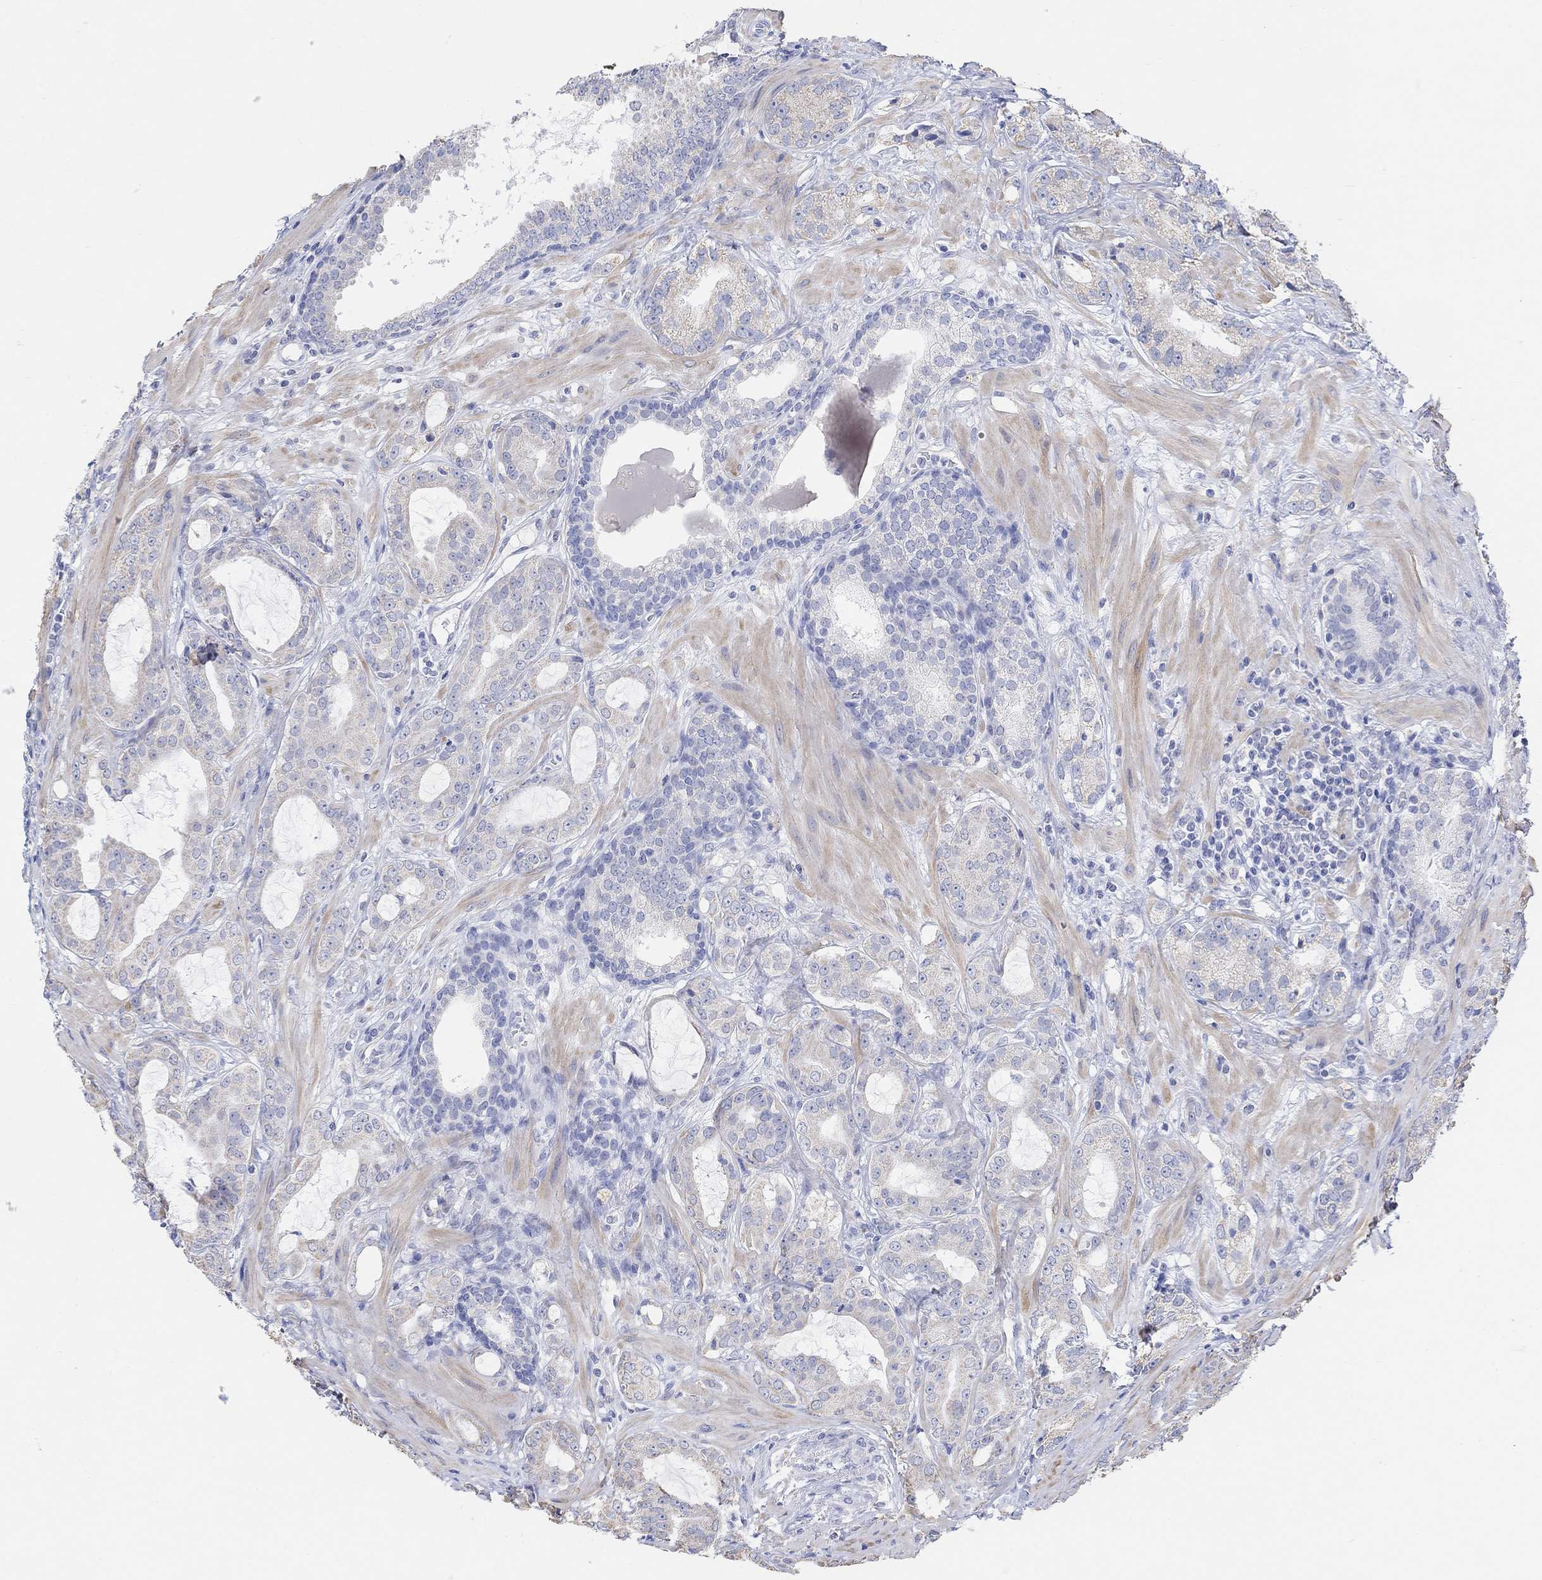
{"staining": {"intensity": "weak", "quantity": "<25%", "location": "cytoplasmic/membranous"}, "tissue": "prostate cancer", "cell_type": "Tumor cells", "image_type": "cancer", "snomed": [{"axis": "morphology", "description": "Adenocarcinoma, NOS"}, {"axis": "topography", "description": "Prostate"}], "caption": "Tumor cells are negative for protein expression in human adenocarcinoma (prostate).", "gene": "SYT12", "patient": {"sex": "male", "age": 69}}